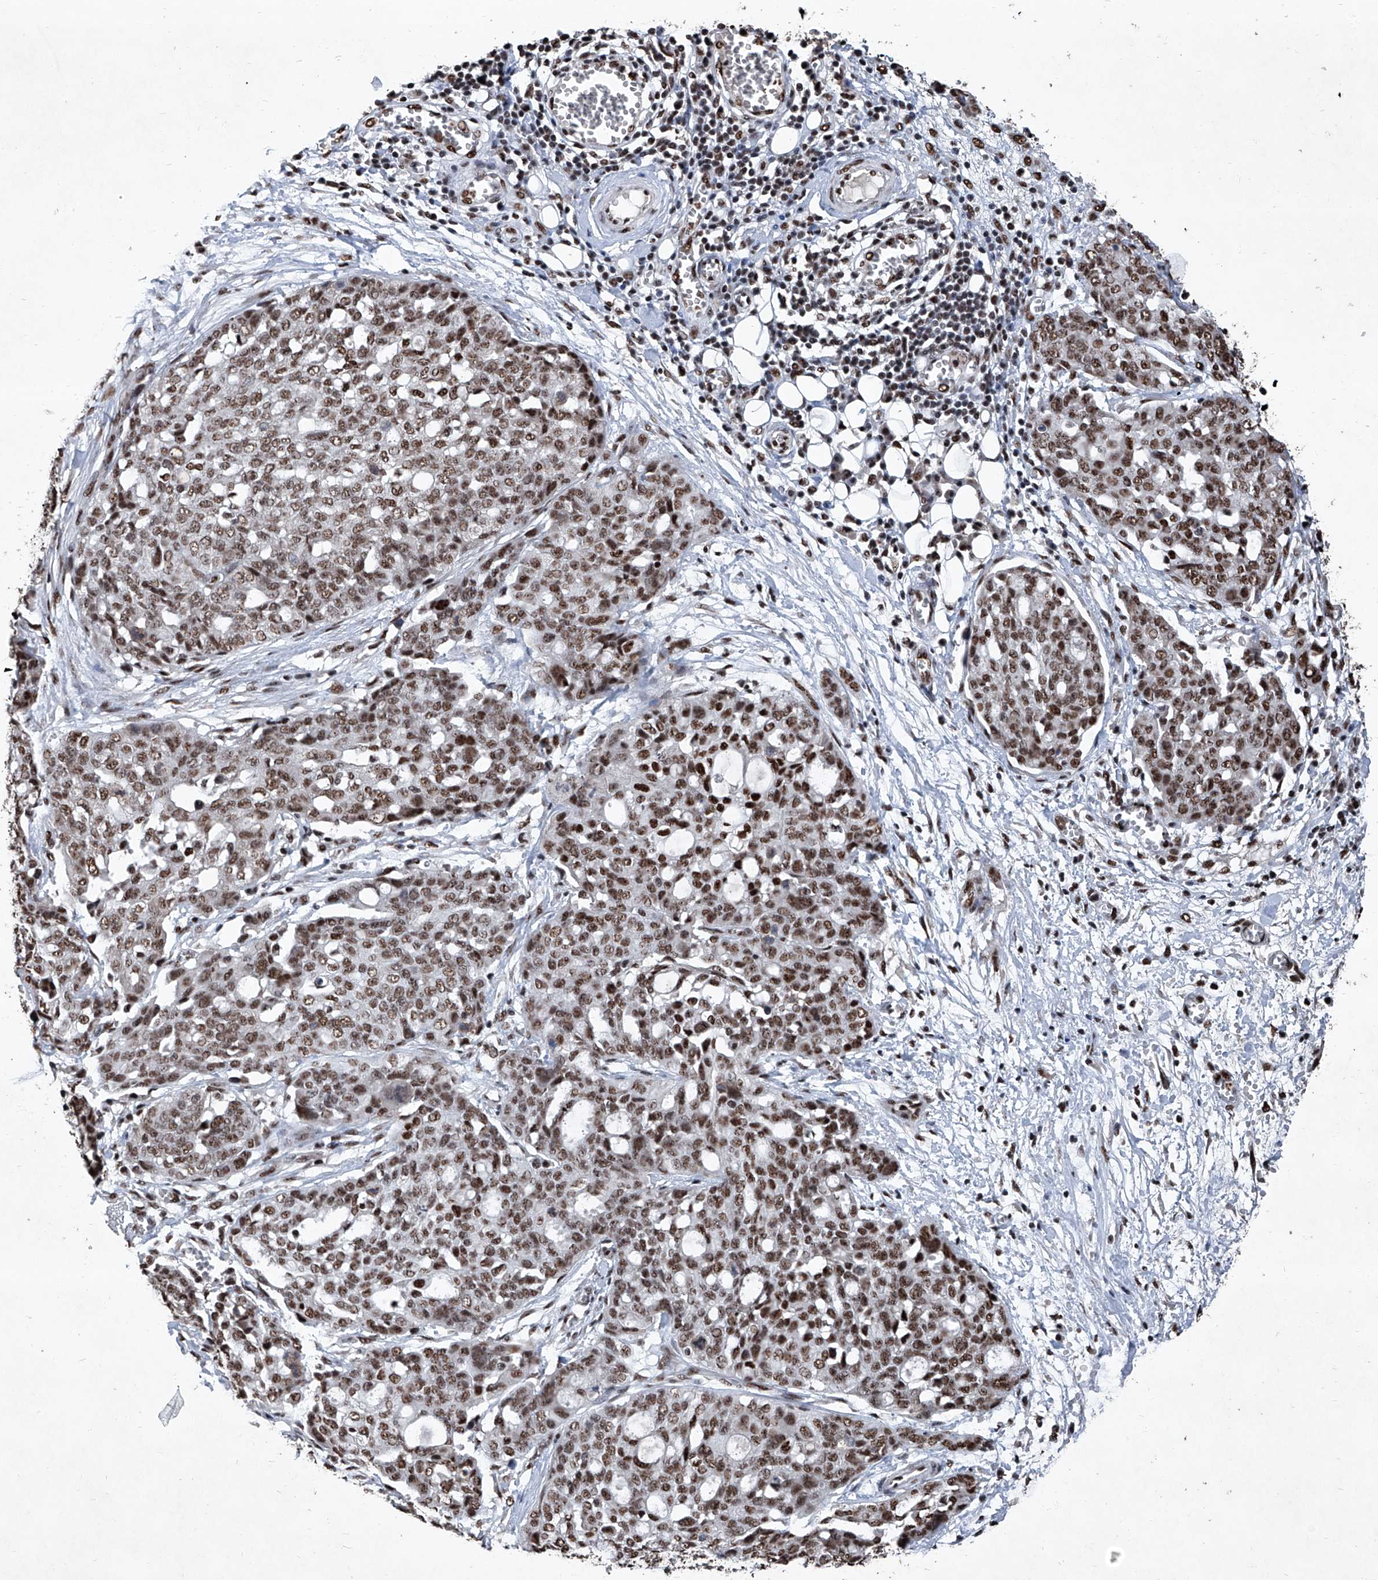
{"staining": {"intensity": "moderate", "quantity": ">75%", "location": "nuclear"}, "tissue": "ovarian cancer", "cell_type": "Tumor cells", "image_type": "cancer", "snomed": [{"axis": "morphology", "description": "Cystadenocarcinoma, serous, NOS"}, {"axis": "topography", "description": "Soft tissue"}, {"axis": "topography", "description": "Ovary"}], "caption": "A micrograph showing moderate nuclear positivity in approximately >75% of tumor cells in ovarian serous cystadenocarcinoma, as visualized by brown immunohistochemical staining.", "gene": "DDX39B", "patient": {"sex": "female", "age": 57}}